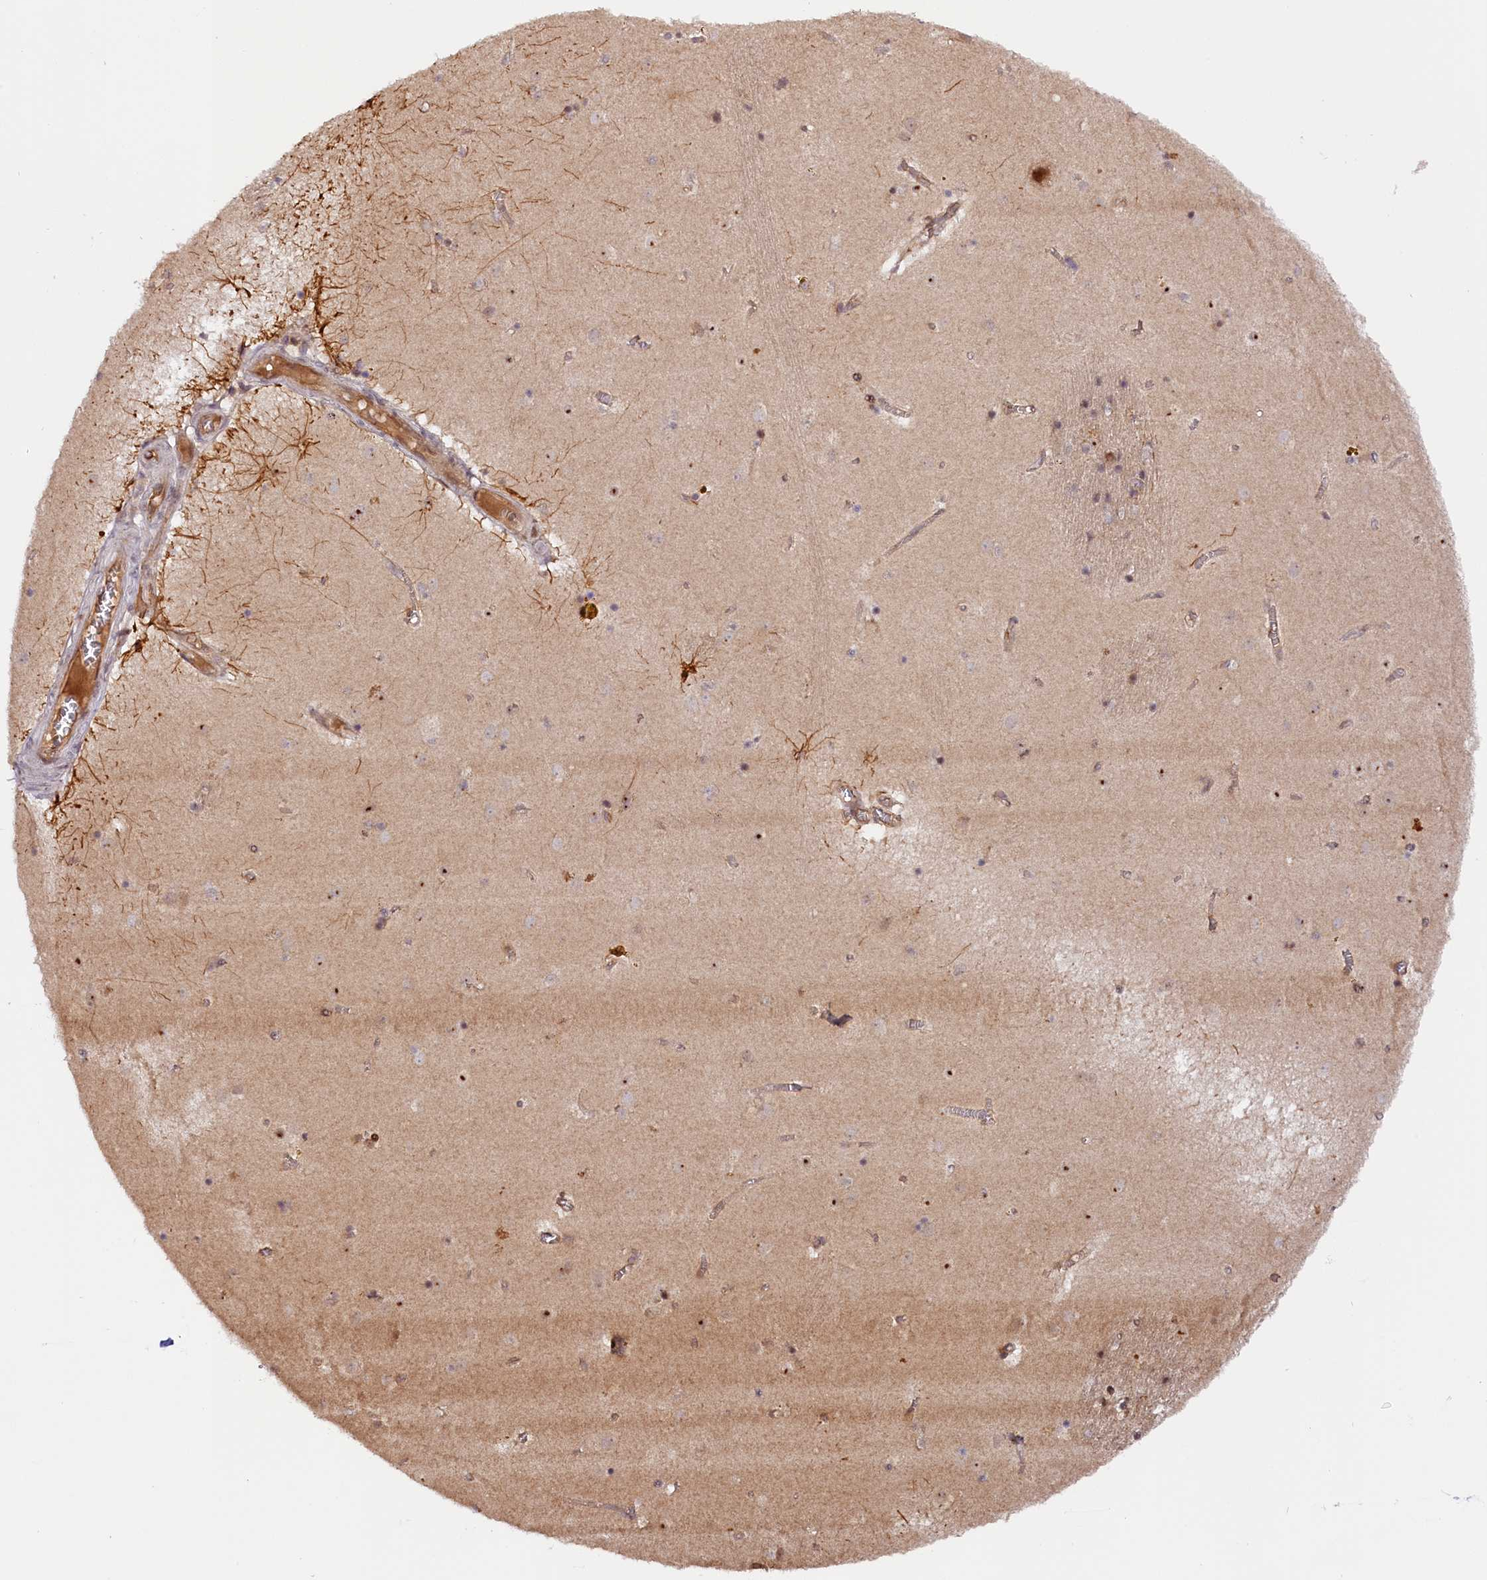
{"staining": {"intensity": "negative", "quantity": "none", "location": "none"}, "tissue": "caudate", "cell_type": "Glial cells", "image_type": "normal", "snomed": [{"axis": "morphology", "description": "Normal tissue, NOS"}, {"axis": "topography", "description": "Lateral ventricle wall"}], "caption": "This is an immunohistochemistry (IHC) photomicrograph of unremarkable human caudate. There is no staining in glial cells.", "gene": "ANKRD24", "patient": {"sex": "male", "age": 70}}